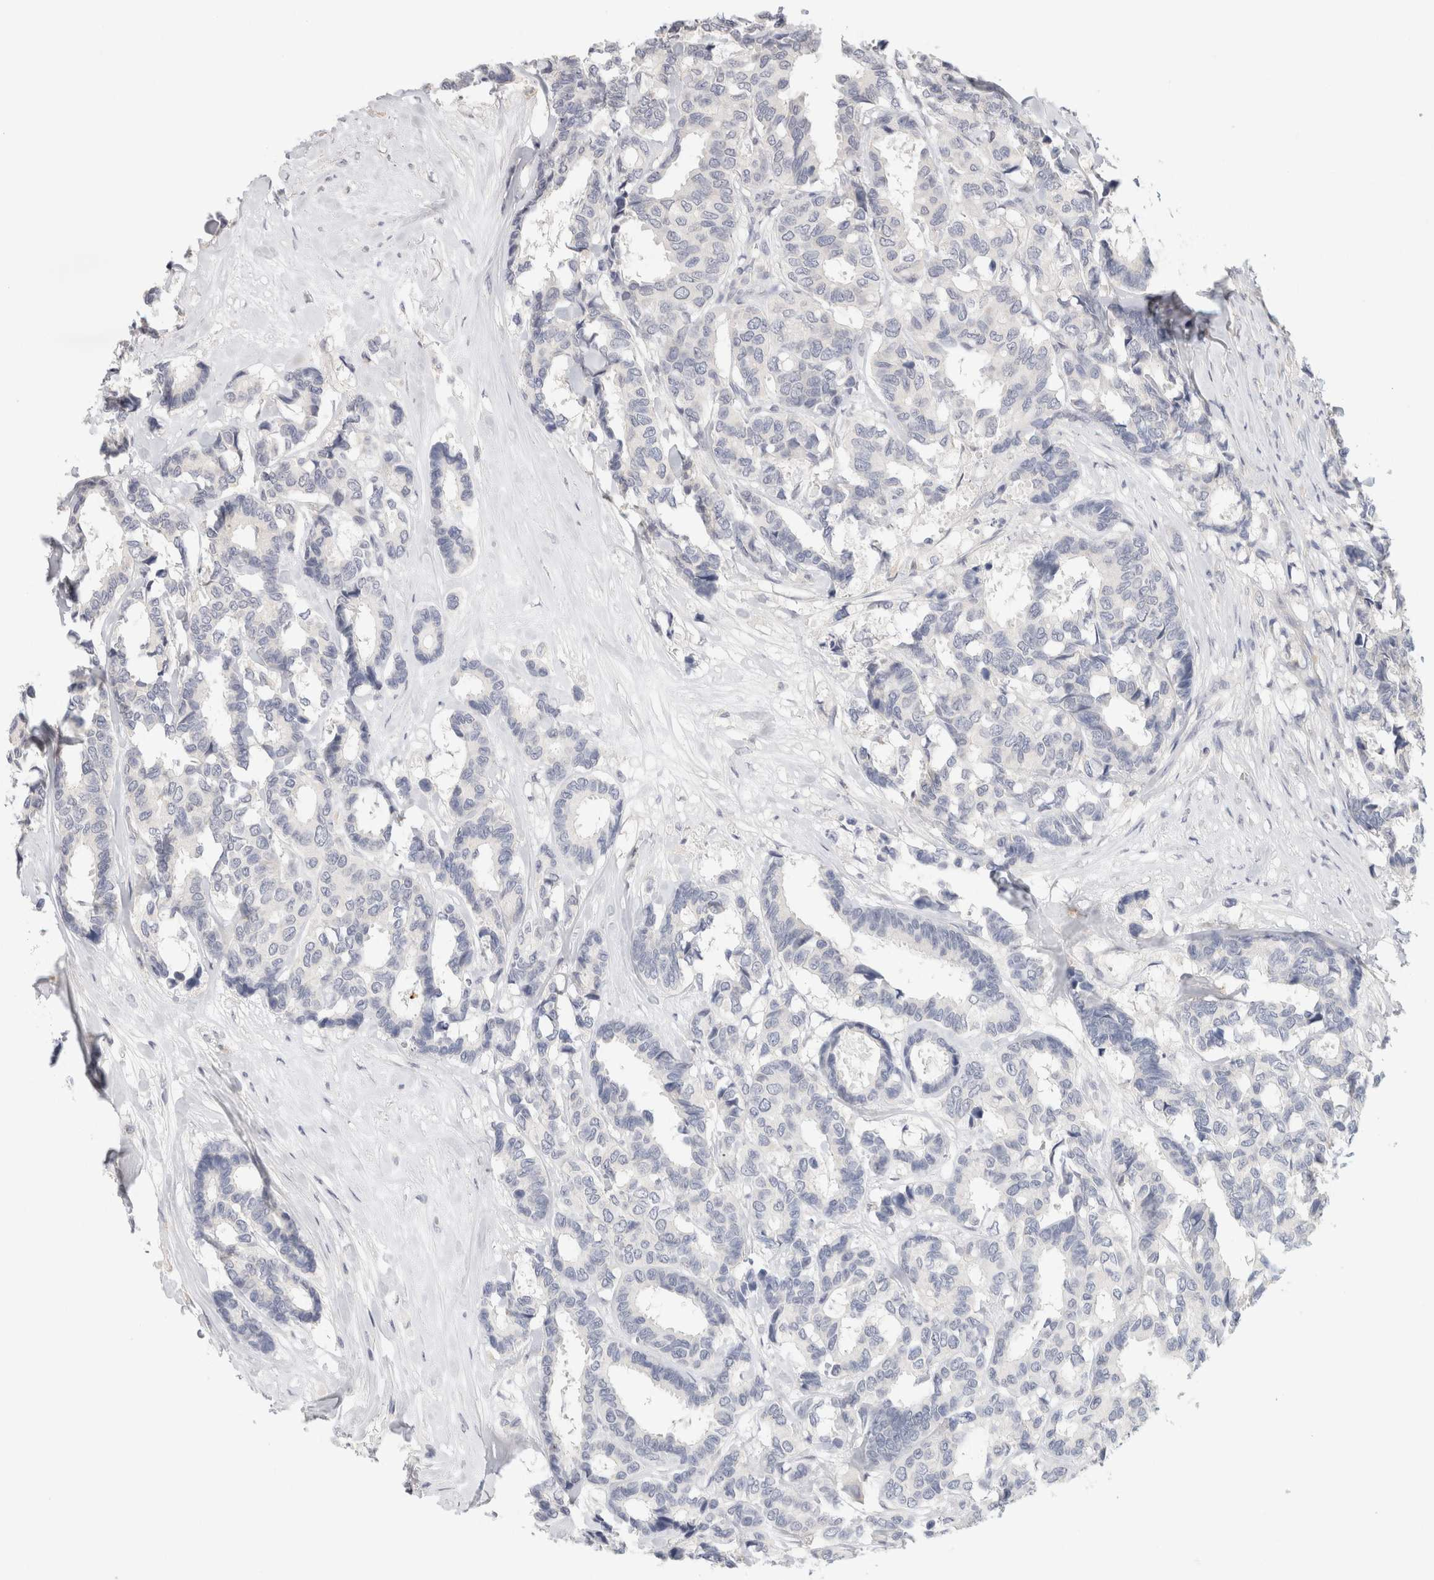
{"staining": {"intensity": "negative", "quantity": "none", "location": "none"}, "tissue": "breast cancer", "cell_type": "Tumor cells", "image_type": "cancer", "snomed": [{"axis": "morphology", "description": "Duct carcinoma"}, {"axis": "topography", "description": "Breast"}], "caption": "The micrograph displays no staining of tumor cells in breast cancer.", "gene": "CHRM4", "patient": {"sex": "female", "age": 87}}